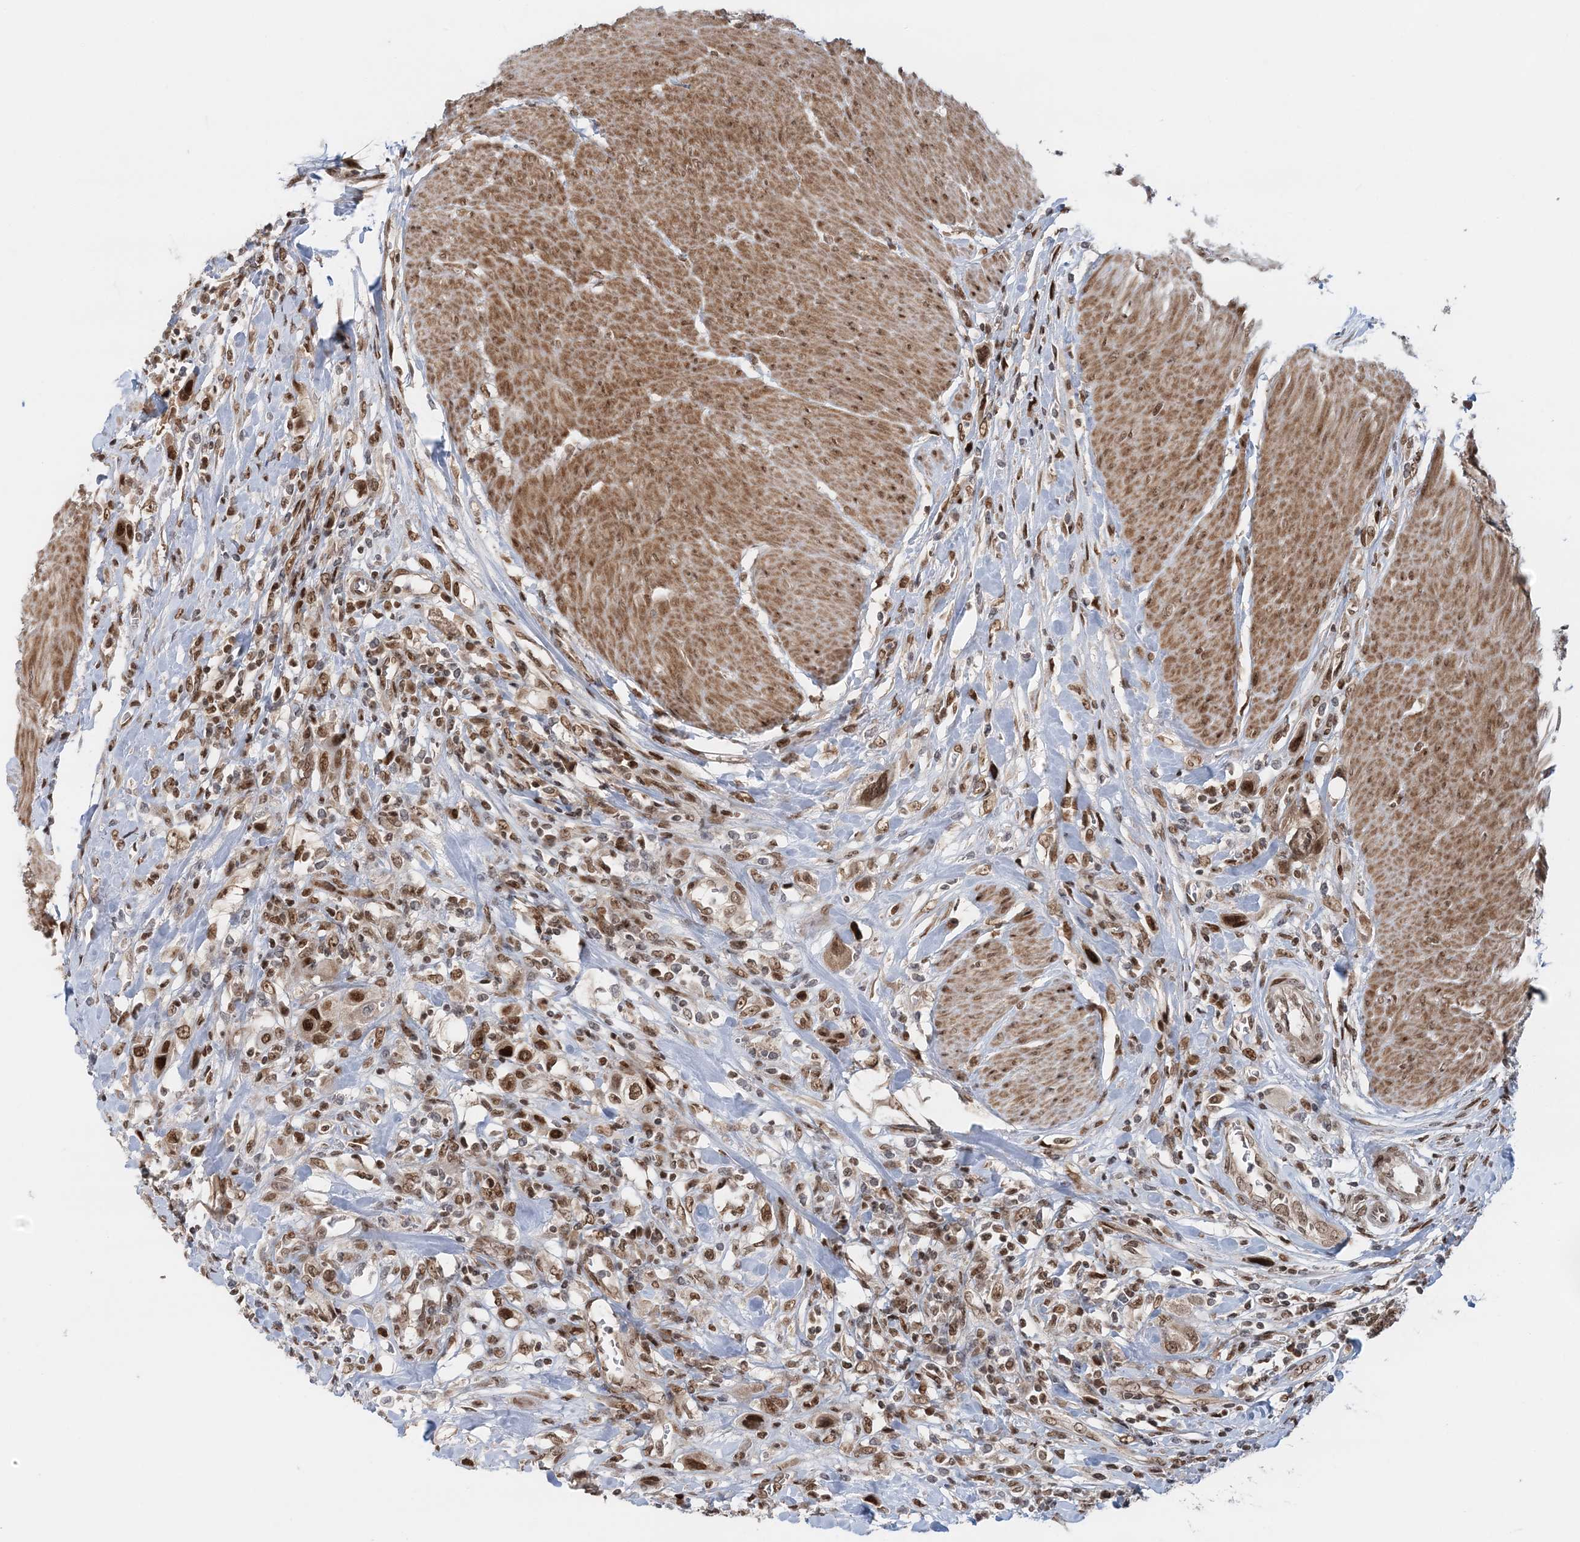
{"staining": {"intensity": "moderate", "quantity": ">75%", "location": "nuclear"}, "tissue": "urothelial cancer", "cell_type": "Tumor cells", "image_type": "cancer", "snomed": [{"axis": "morphology", "description": "Urothelial carcinoma, High grade"}, {"axis": "topography", "description": "Urinary bladder"}], "caption": "Urothelial carcinoma (high-grade) stained with DAB (3,3'-diaminobenzidine) IHC exhibits medium levels of moderate nuclear expression in about >75% of tumor cells.", "gene": "NOA1", "patient": {"sex": "male", "age": 50}}